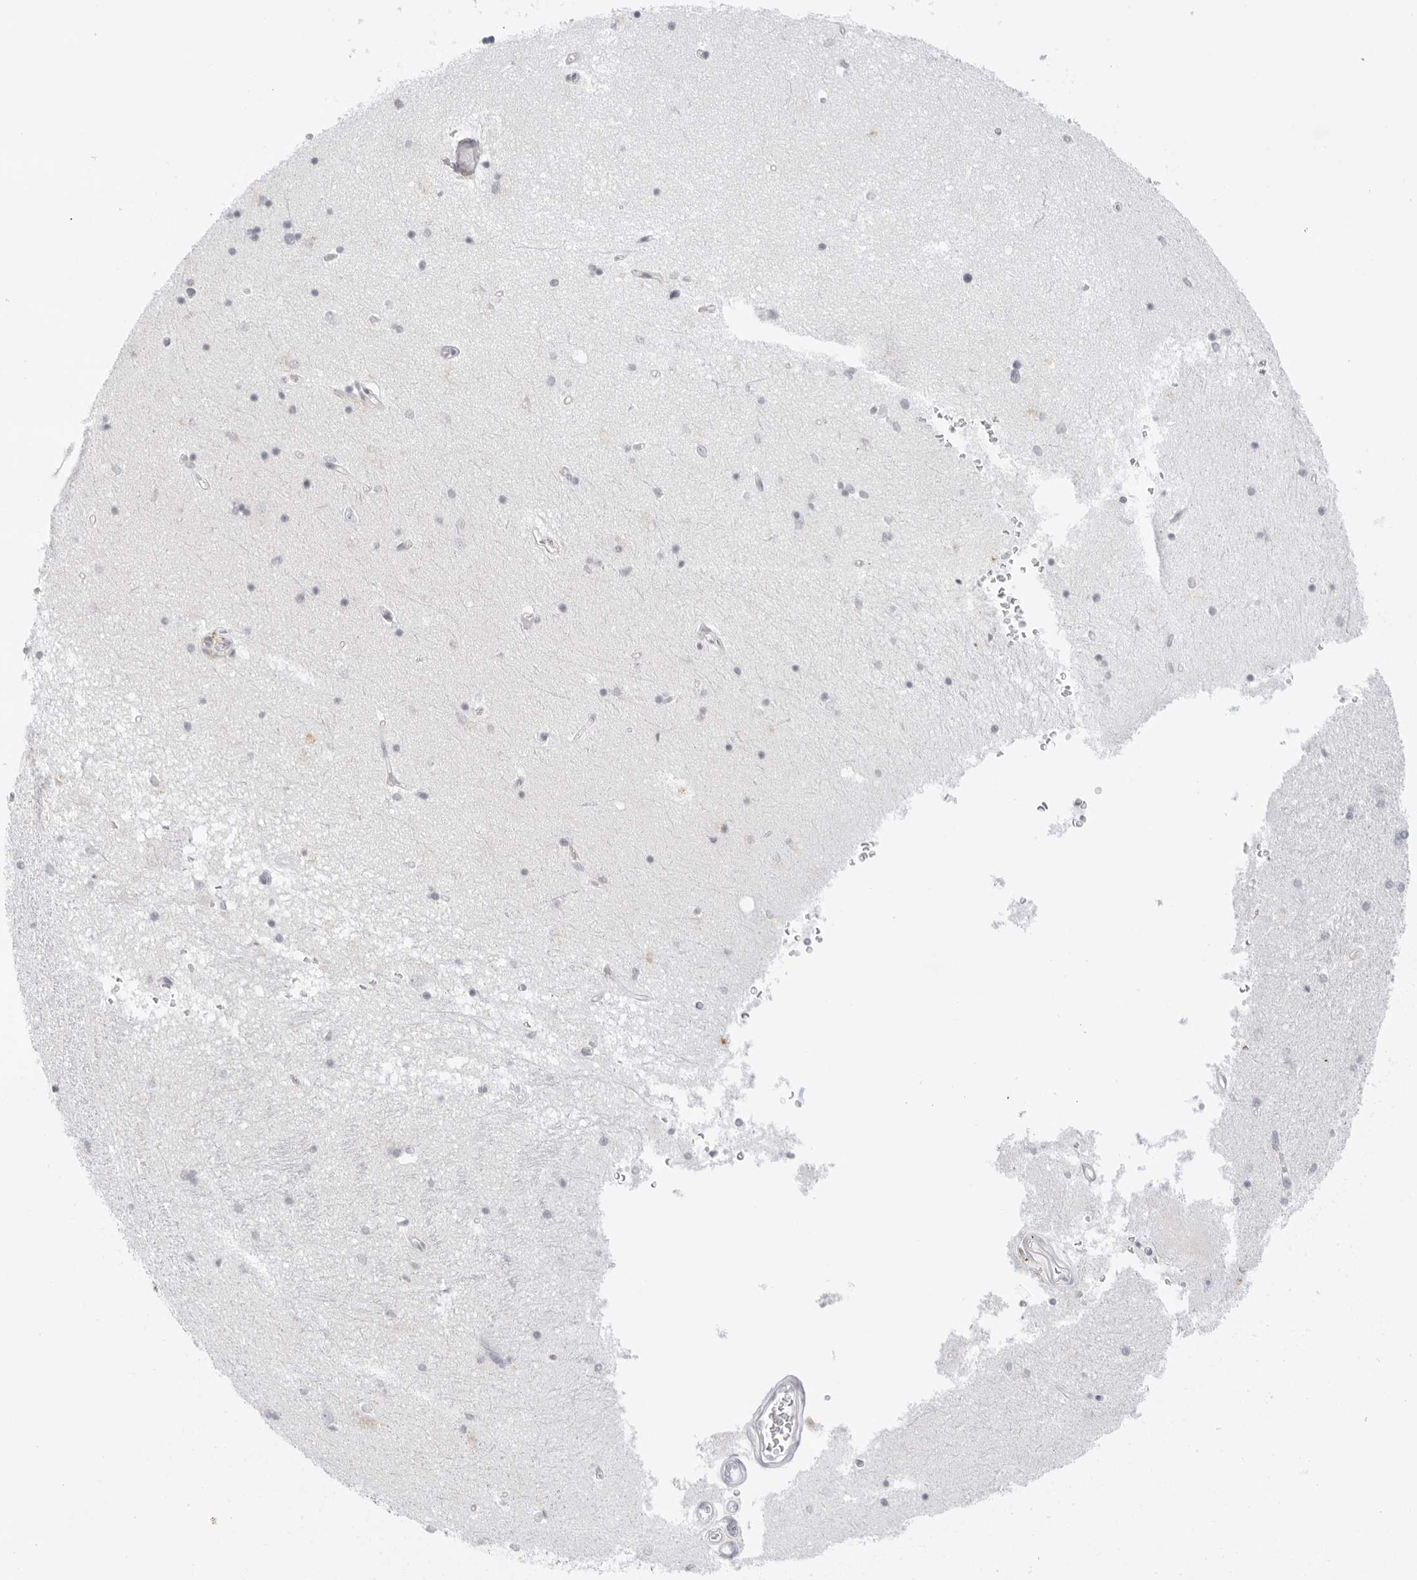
{"staining": {"intensity": "negative", "quantity": "none", "location": "none"}, "tissue": "hippocampus", "cell_type": "Glial cells", "image_type": "normal", "snomed": [{"axis": "morphology", "description": "Normal tissue, NOS"}, {"axis": "topography", "description": "Hippocampus"}], "caption": "IHC image of benign hippocampus stained for a protein (brown), which shows no staining in glial cells. Nuclei are stained in blue.", "gene": "TNFRSF14", "patient": {"sex": "male", "age": 45}}